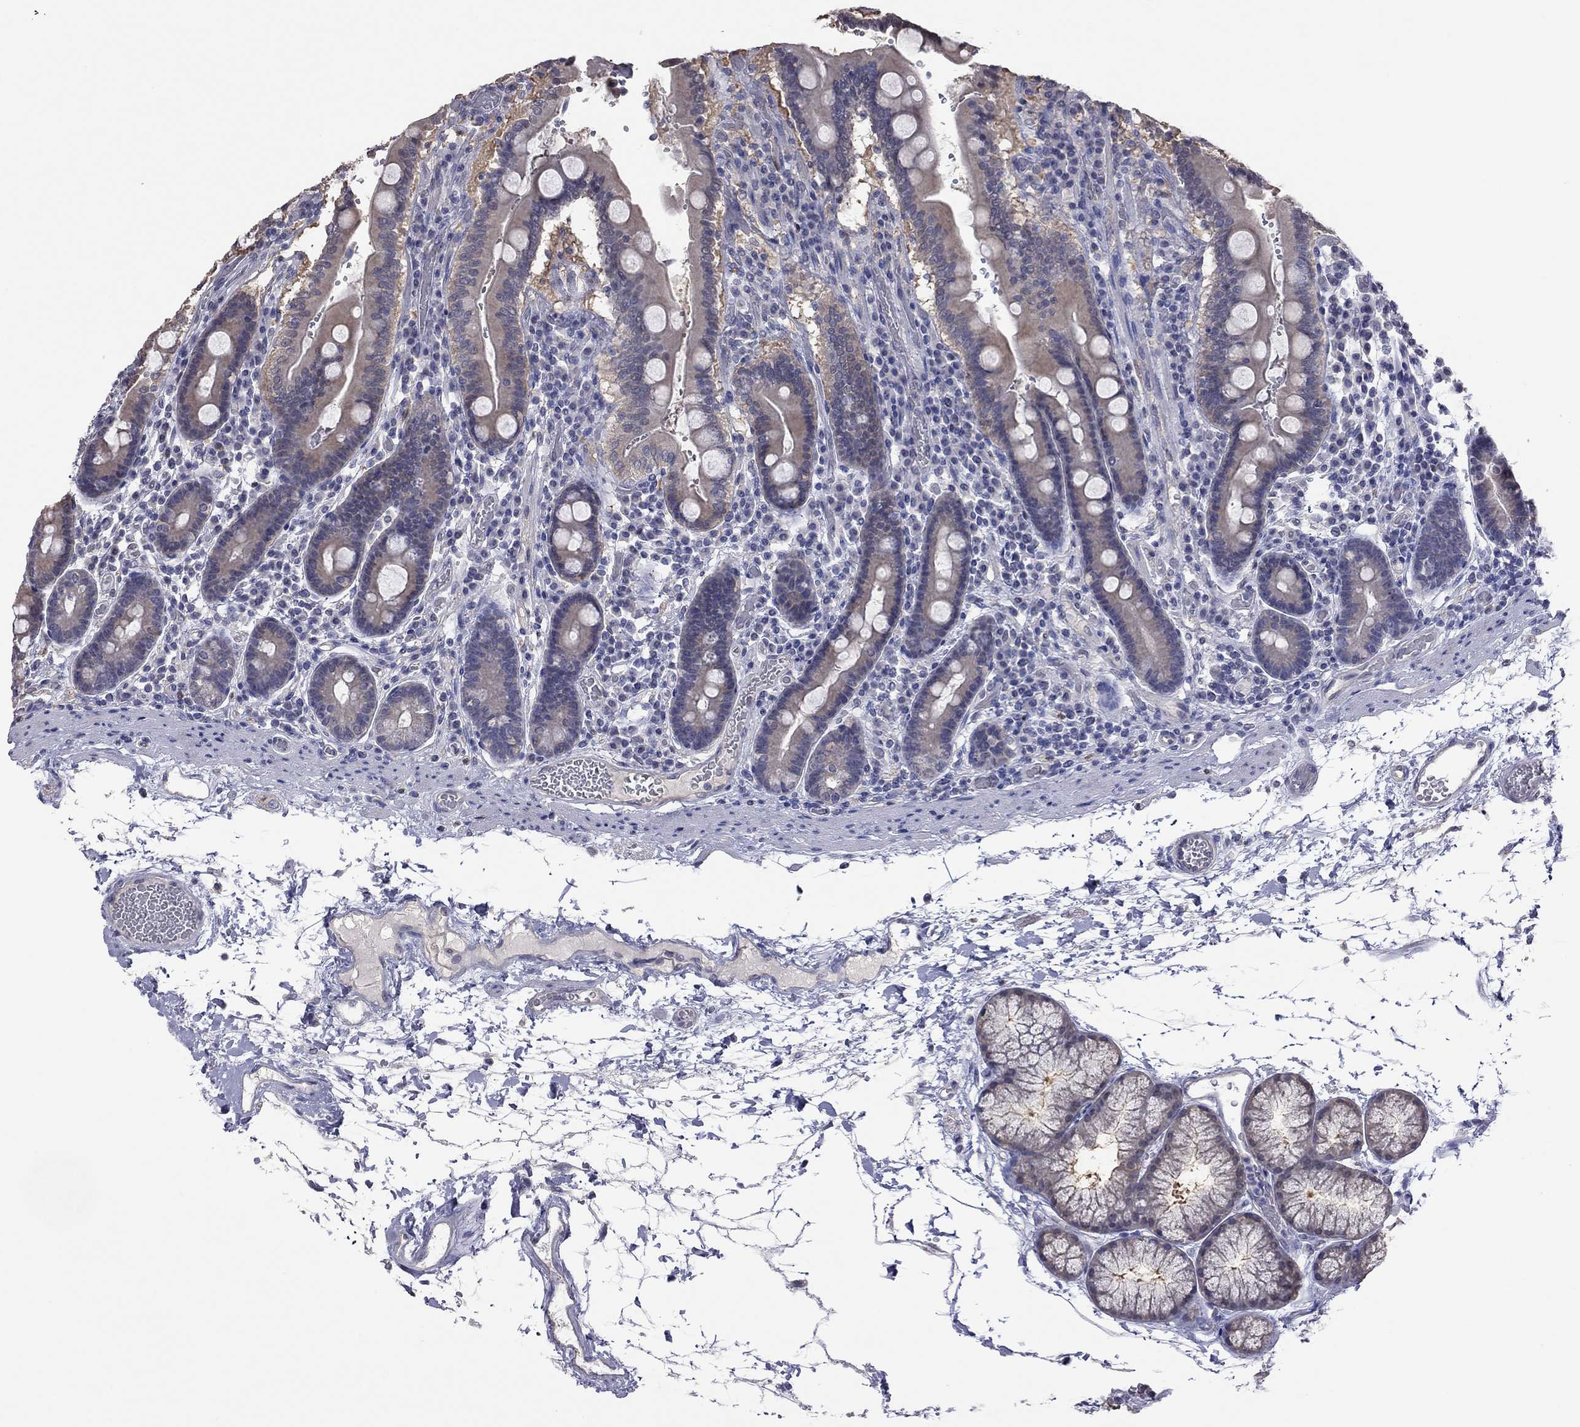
{"staining": {"intensity": "weak", "quantity": "25%-75%", "location": "cytoplasmic/membranous"}, "tissue": "duodenum", "cell_type": "Glandular cells", "image_type": "normal", "snomed": [{"axis": "morphology", "description": "Normal tissue, NOS"}, {"axis": "topography", "description": "Duodenum"}], "caption": "This histopathology image displays benign duodenum stained with IHC to label a protein in brown. The cytoplasmic/membranous of glandular cells show weak positivity for the protein. Nuclei are counter-stained blue.", "gene": "HYLS1", "patient": {"sex": "female", "age": 62}}